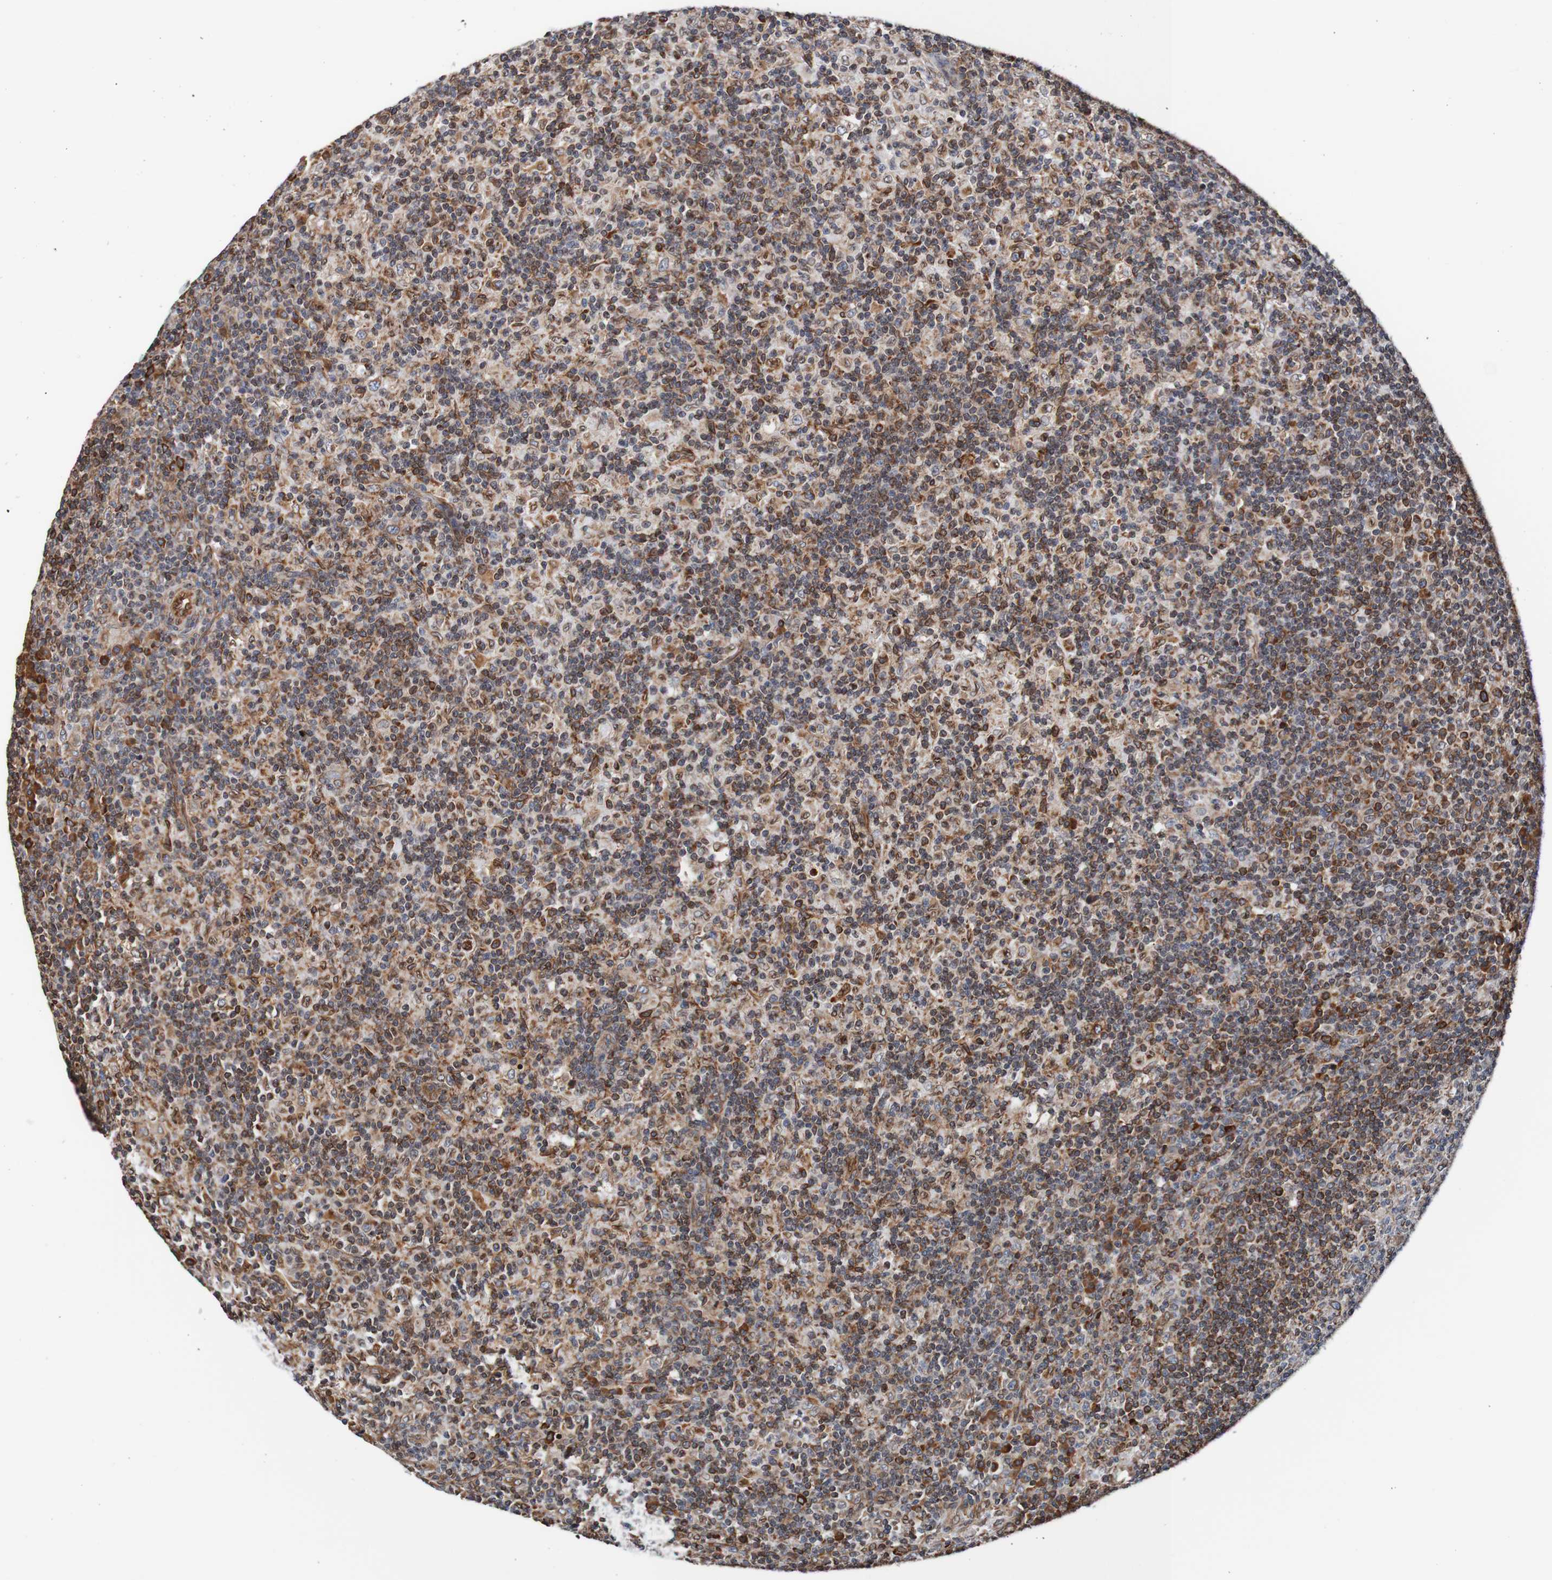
{"staining": {"intensity": "moderate", "quantity": "25%-75%", "location": "cytoplasmic/membranous,nuclear"}, "tissue": "lymph node", "cell_type": "Germinal center cells", "image_type": "normal", "snomed": [{"axis": "morphology", "description": "Normal tissue, NOS"}, {"axis": "morphology", "description": "Inflammation, NOS"}, {"axis": "topography", "description": "Lymph node"}], "caption": "This photomicrograph reveals unremarkable lymph node stained with immunohistochemistry to label a protein in brown. The cytoplasmic/membranous,nuclear of germinal center cells show moderate positivity for the protein. Nuclei are counter-stained blue.", "gene": "TMEM109", "patient": {"sex": "male", "age": 55}}